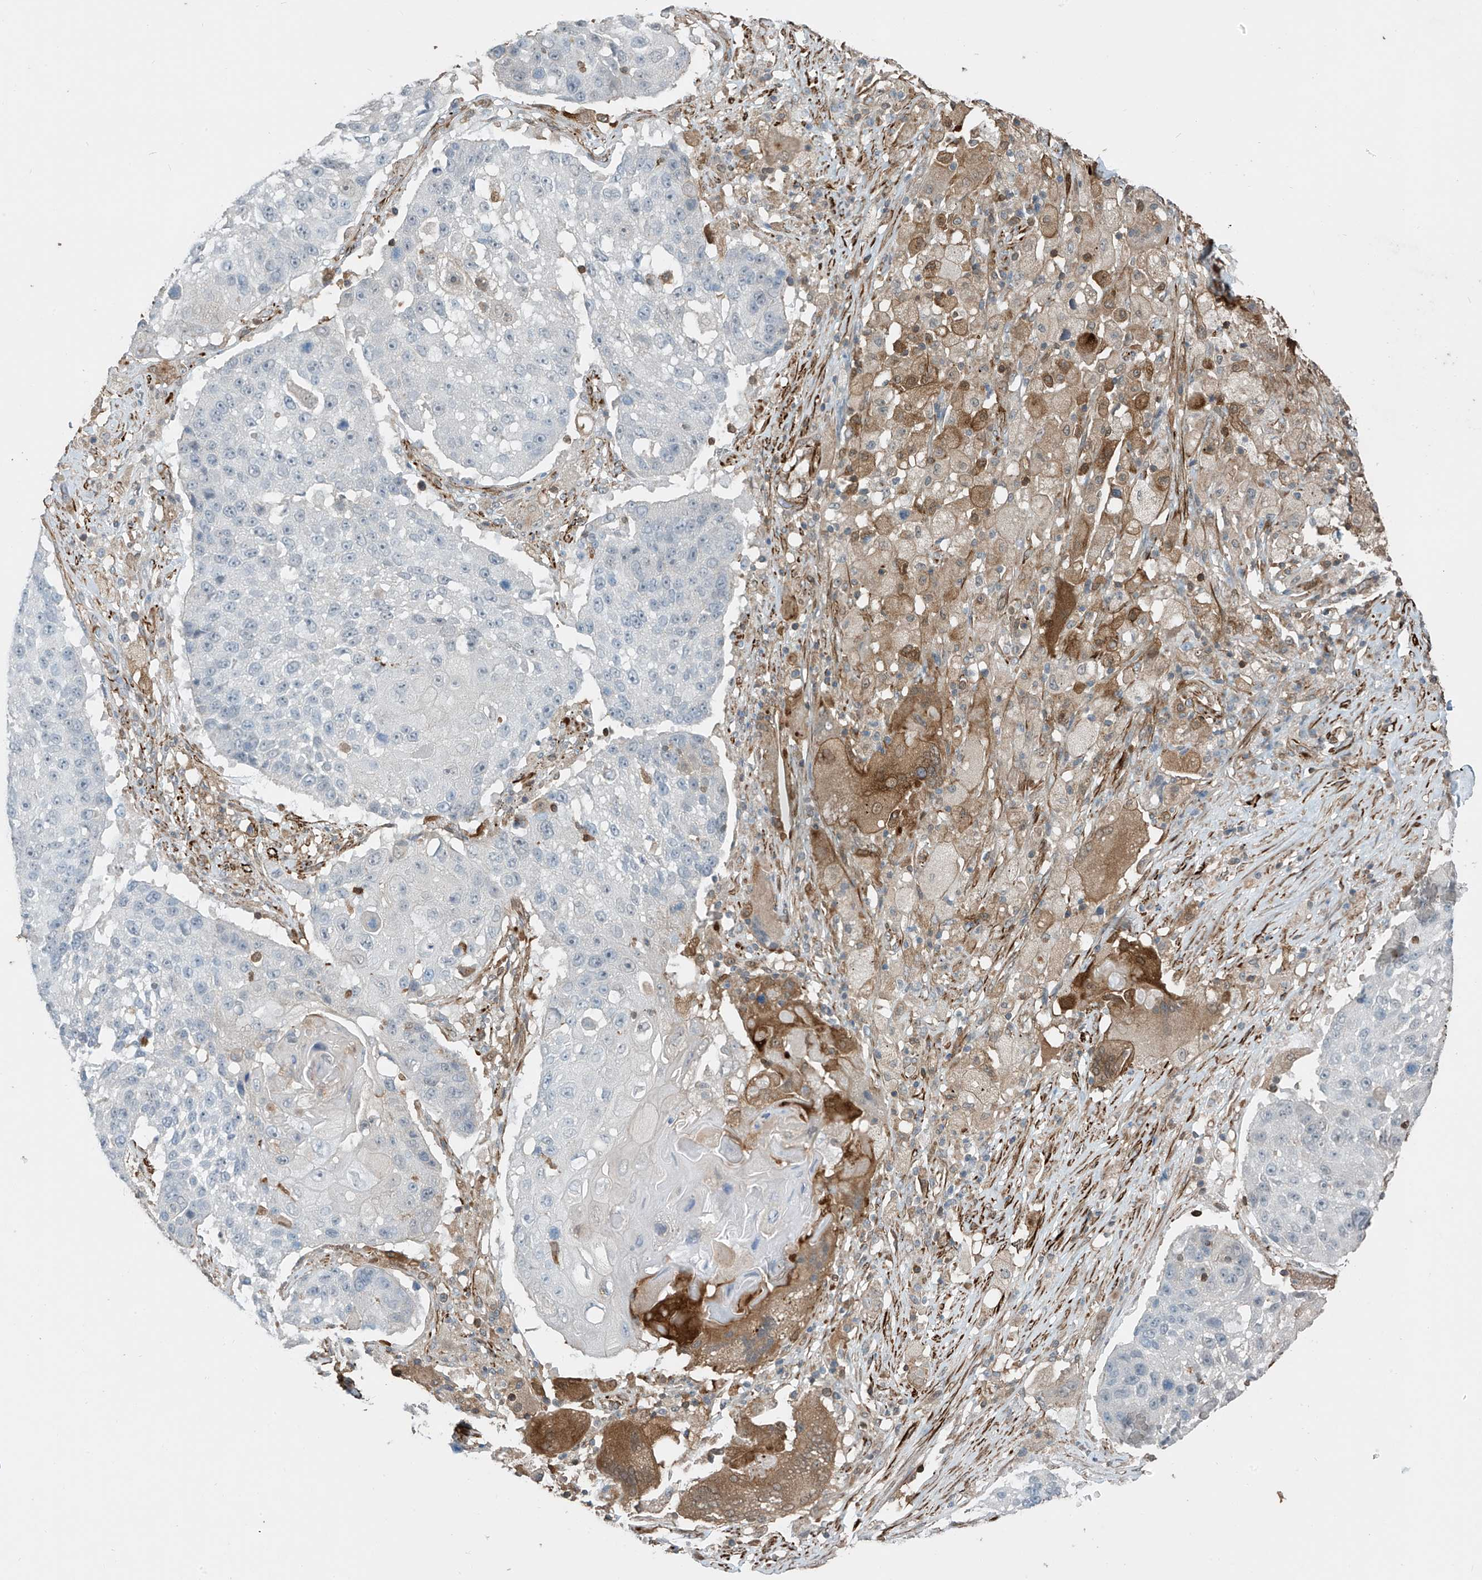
{"staining": {"intensity": "negative", "quantity": "none", "location": "none"}, "tissue": "lung cancer", "cell_type": "Tumor cells", "image_type": "cancer", "snomed": [{"axis": "morphology", "description": "Squamous cell carcinoma, NOS"}, {"axis": "topography", "description": "Lung"}], "caption": "Photomicrograph shows no significant protein staining in tumor cells of lung cancer. (Brightfield microscopy of DAB immunohistochemistry (IHC) at high magnification).", "gene": "SH3BGRL3", "patient": {"sex": "male", "age": 61}}